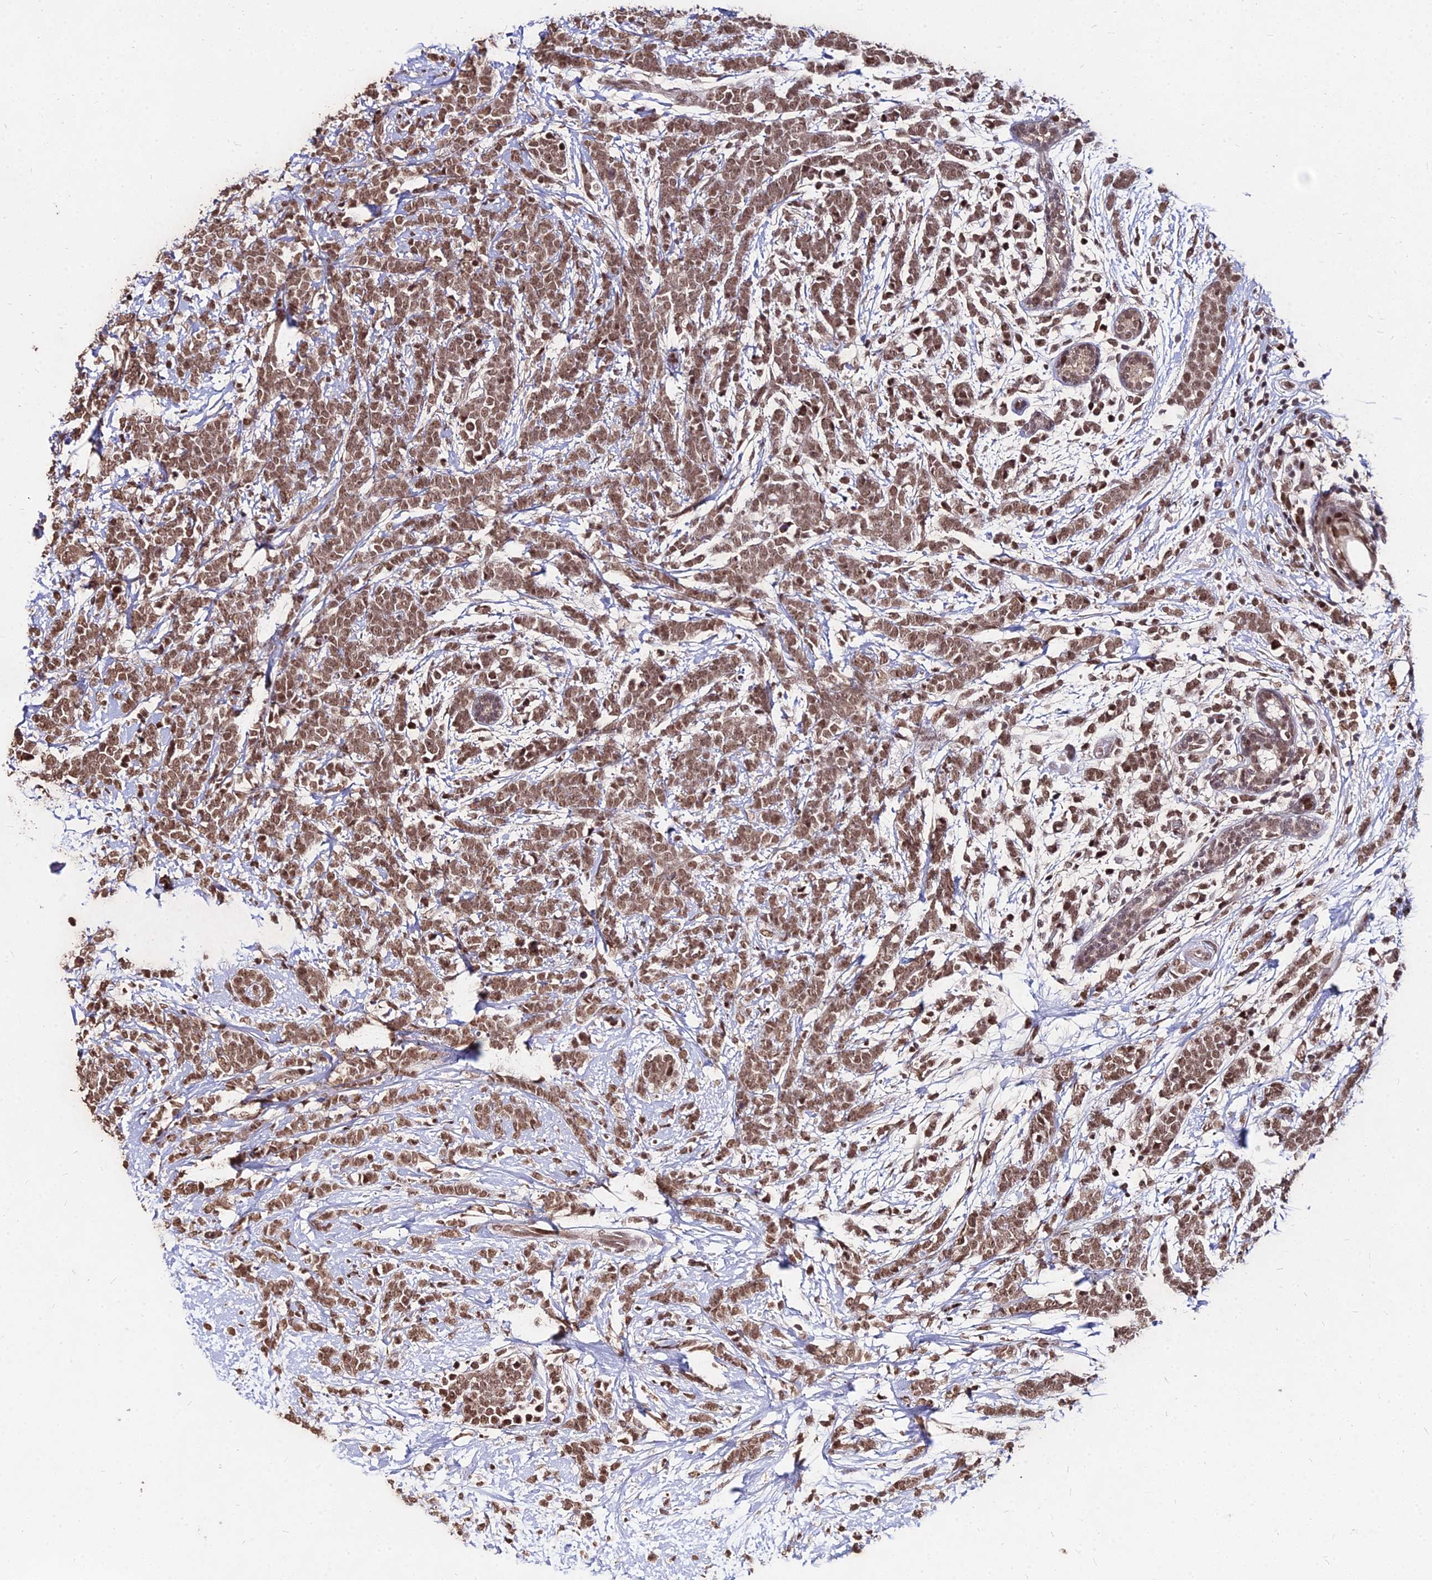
{"staining": {"intensity": "moderate", "quantity": ">75%", "location": "nuclear"}, "tissue": "breast cancer", "cell_type": "Tumor cells", "image_type": "cancer", "snomed": [{"axis": "morphology", "description": "Lobular carcinoma"}, {"axis": "topography", "description": "Breast"}], "caption": "An immunohistochemistry histopathology image of tumor tissue is shown. Protein staining in brown labels moderate nuclear positivity in breast cancer within tumor cells. (DAB = brown stain, brightfield microscopy at high magnification).", "gene": "ZBED4", "patient": {"sex": "female", "age": 58}}